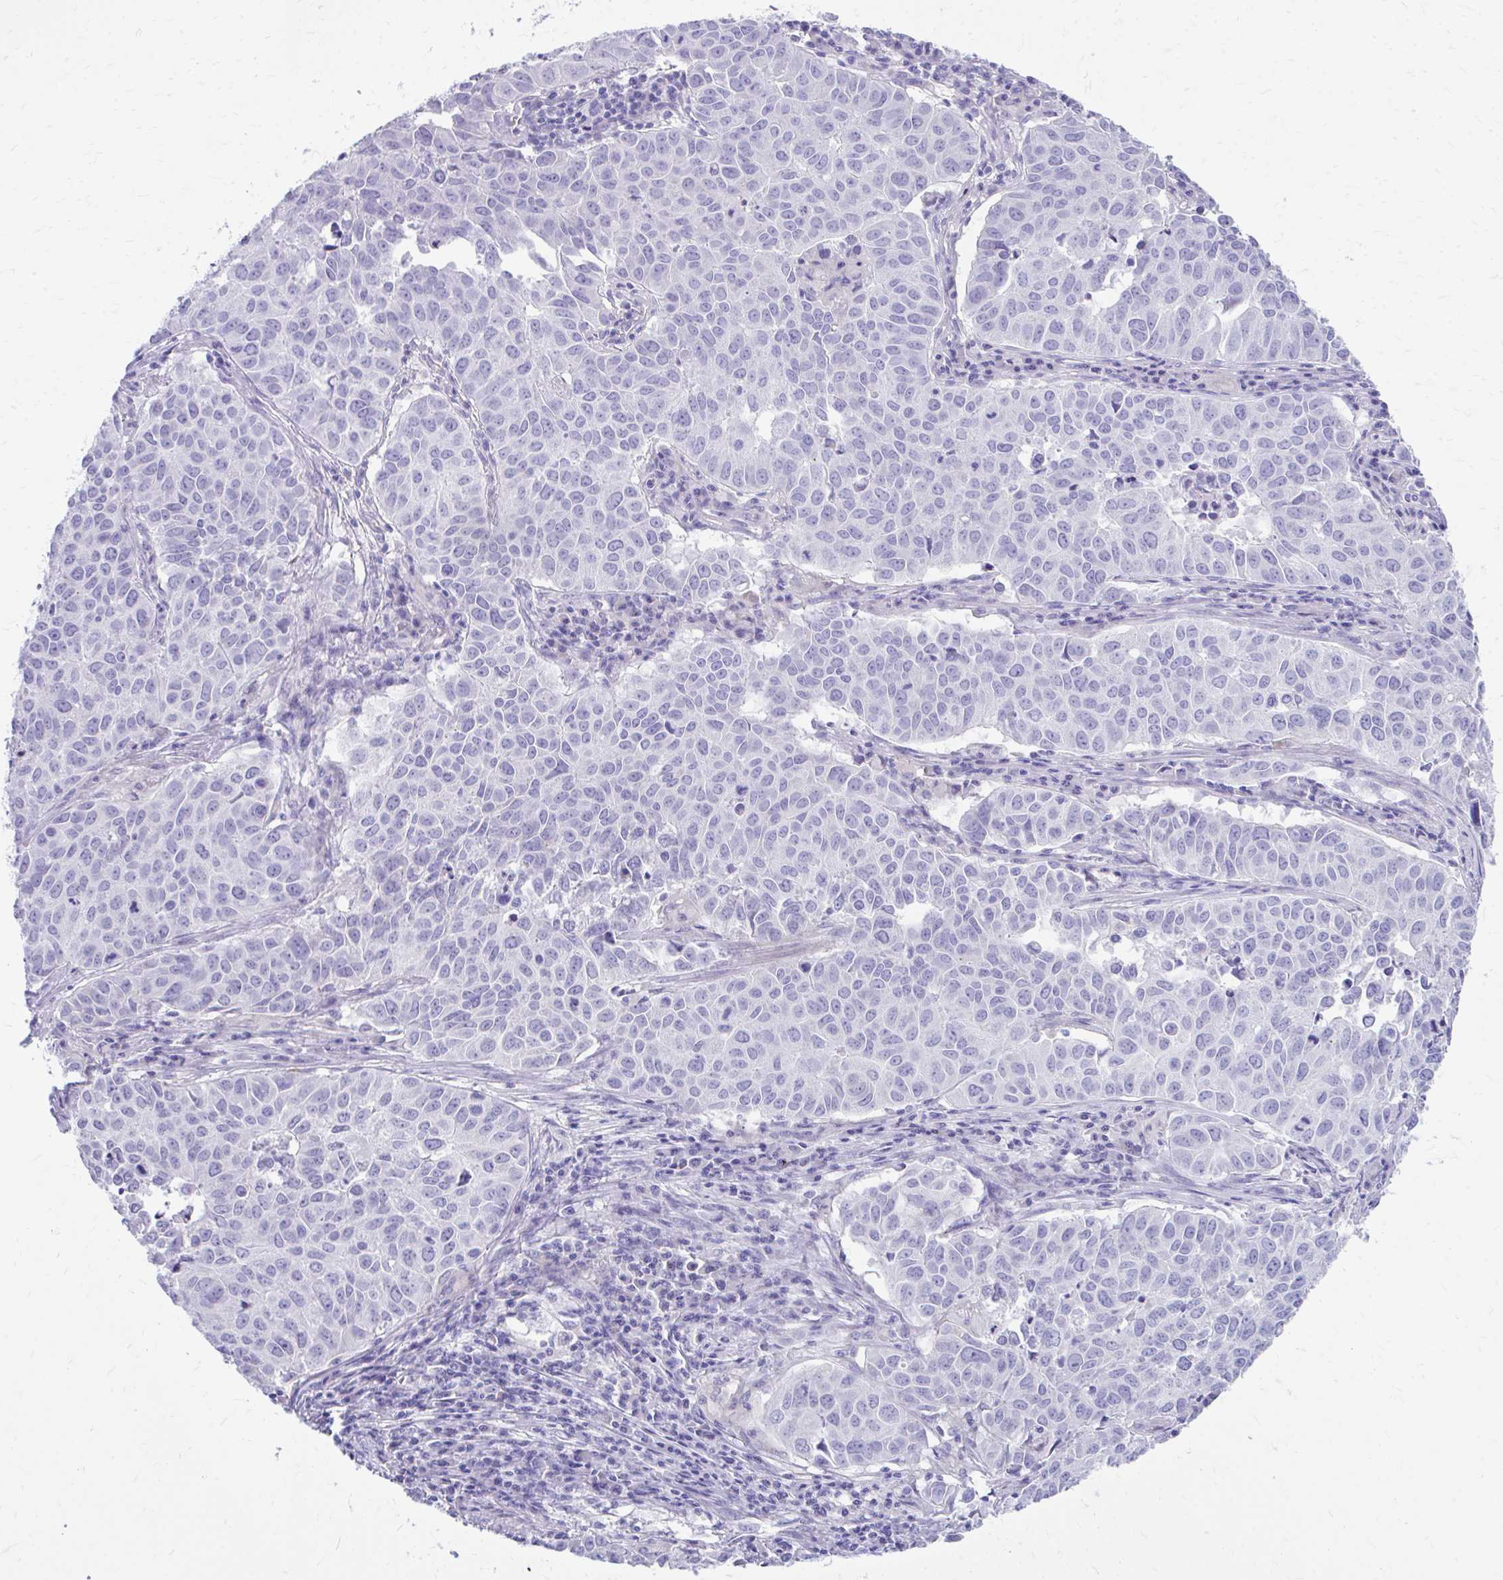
{"staining": {"intensity": "negative", "quantity": "none", "location": "none"}, "tissue": "lung cancer", "cell_type": "Tumor cells", "image_type": "cancer", "snomed": [{"axis": "morphology", "description": "Adenocarcinoma, NOS"}, {"axis": "topography", "description": "Lung"}], "caption": "An image of human lung cancer is negative for staining in tumor cells.", "gene": "KRIT1", "patient": {"sex": "female", "age": 50}}